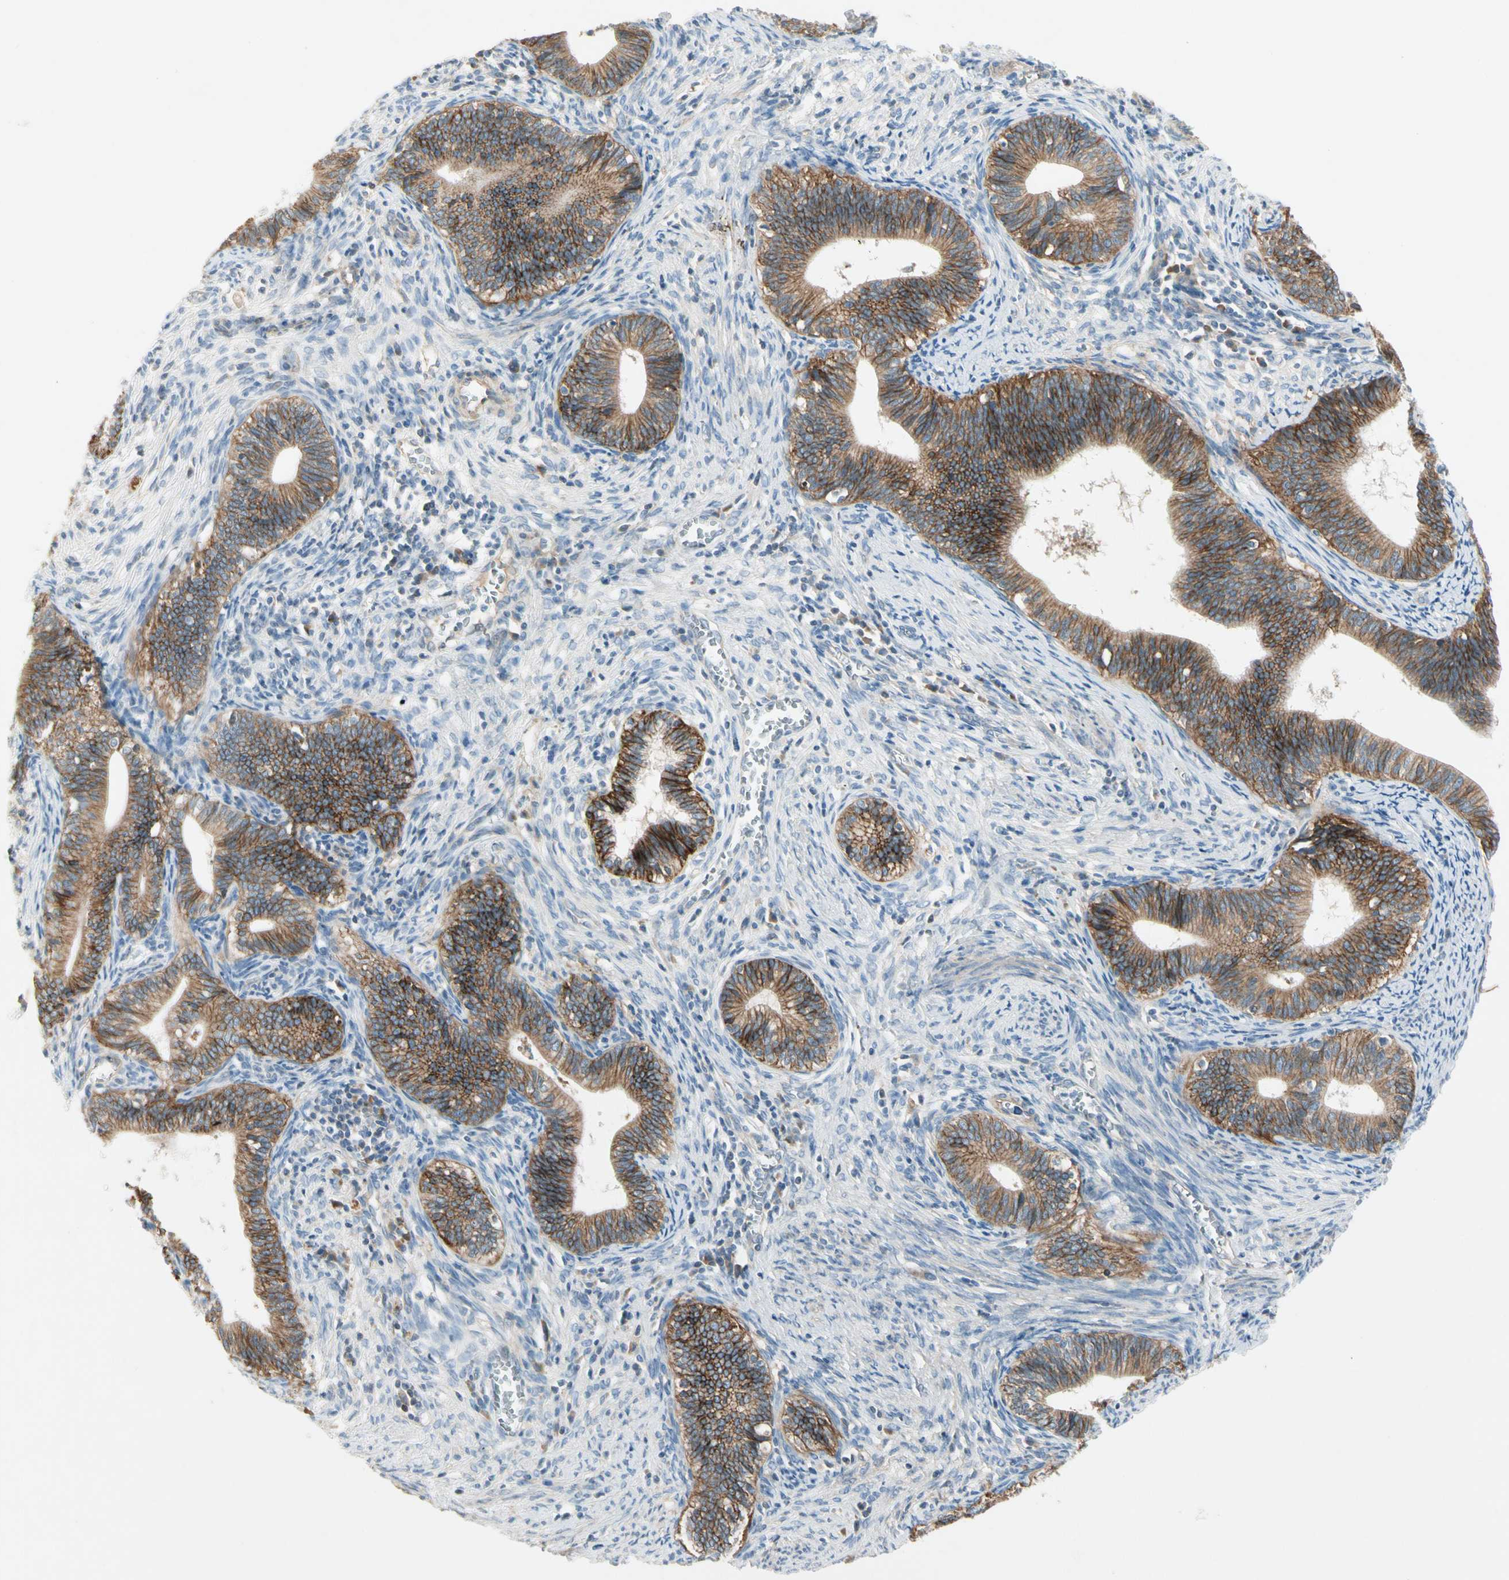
{"staining": {"intensity": "strong", "quantity": ">75%", "location": "cytoplasmic/membranous"}, "tissue": "cervical cancer", "cell_type": "Tumor cells", "image_type": "cancer", "snomed": [{"axis": "morphology", "description": "Adenocarcinoma, NOS"}, {"axis": "topography", "description": "Cervix"}], "caption": "The micrograph reveals immunohistochemical staining of cervical cancer (adenocarcinoma). There is strong cytoplasmic/membranous staining is seen in approximately >75% of tumor cells.", "gene": "ITGA3", "patient": {"sex": "female", "age": 44}}